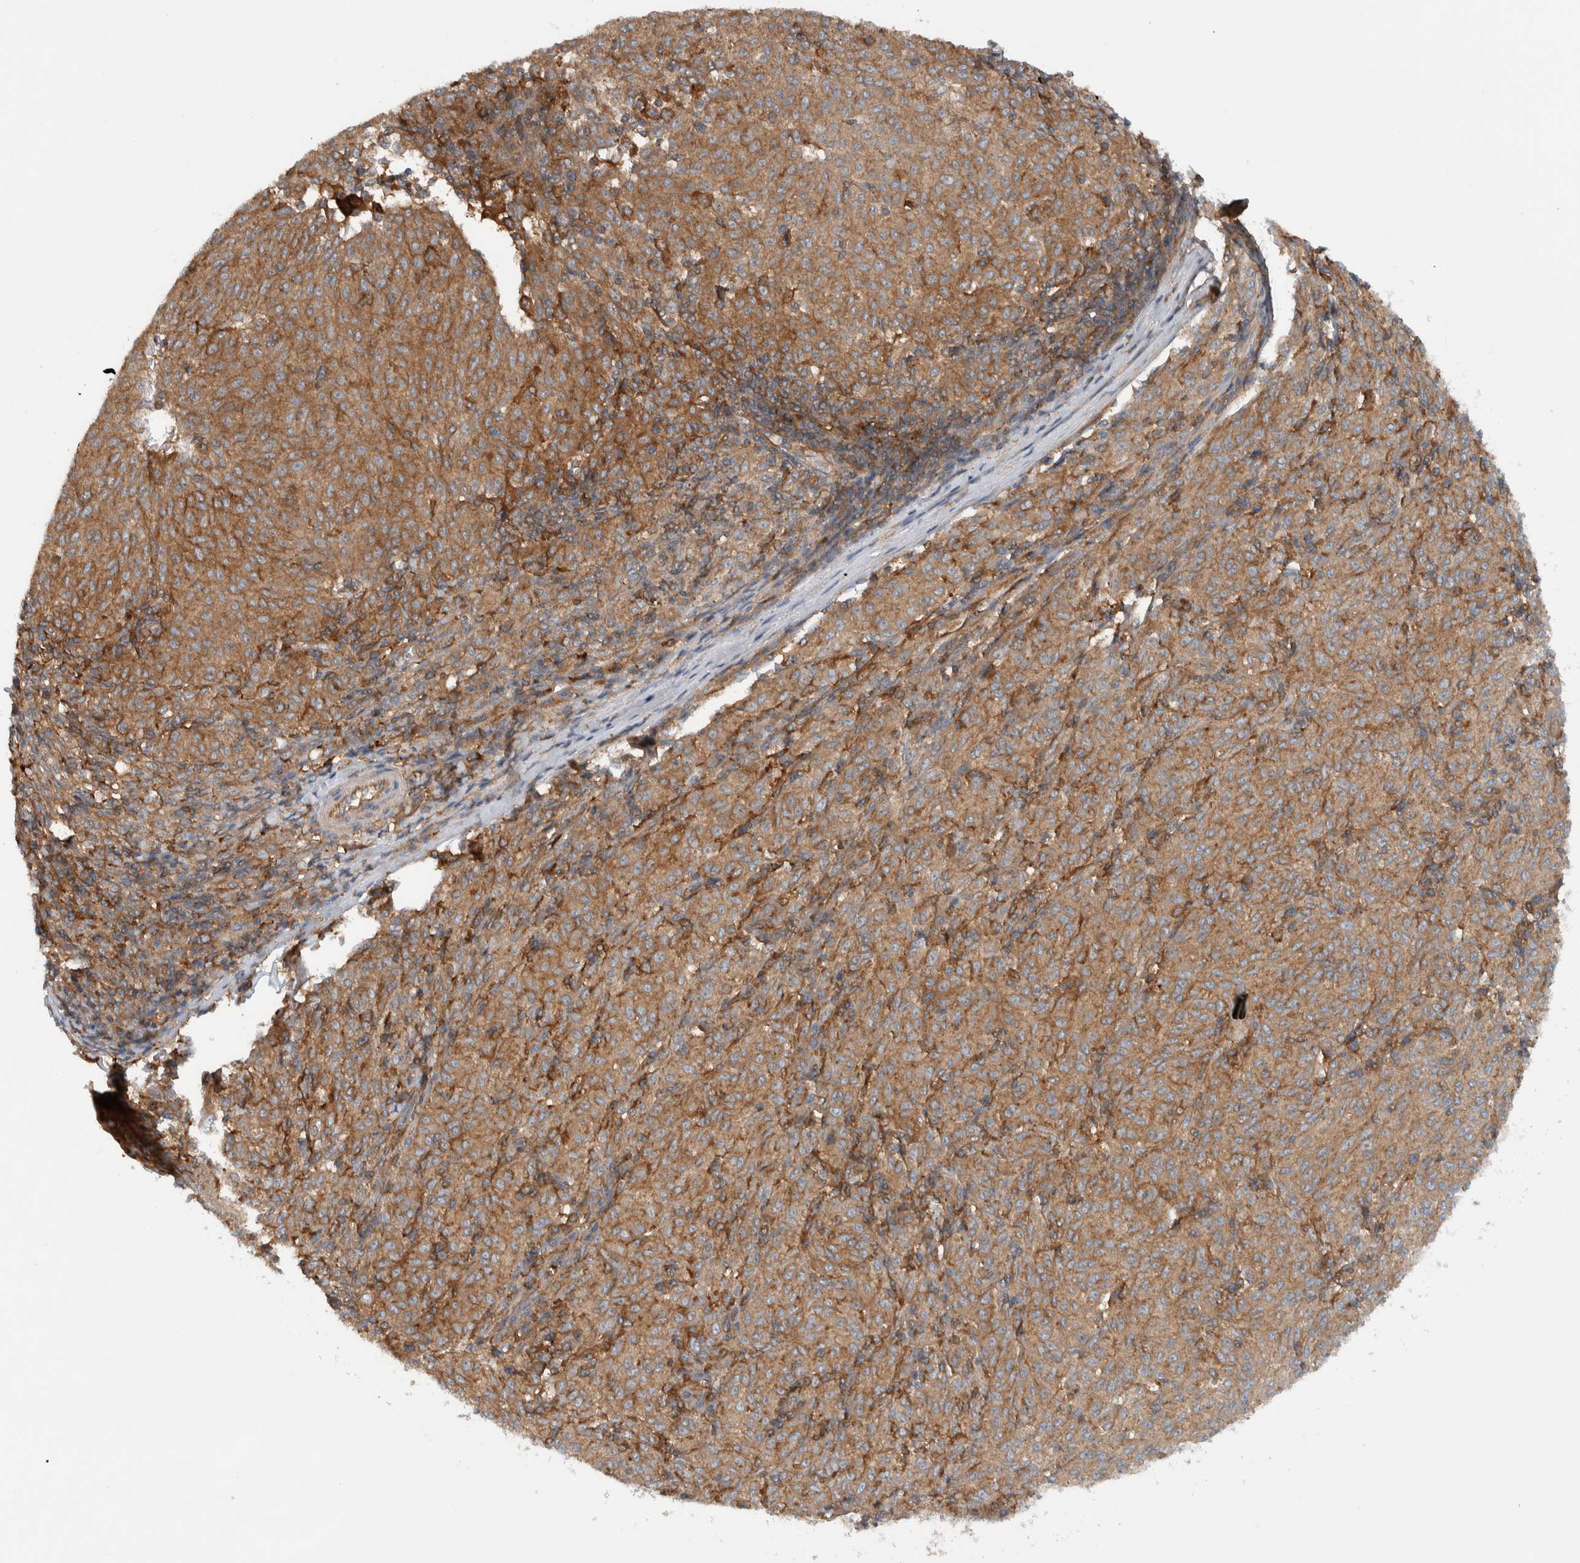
{"staining": {"intensity": "moderate", "quantity": ">75%", "location": "cytoplasmic/membranous"}, "tissue": "melanoma", "cell_type": "Tumor cells", "image_type": "cancer", "snomed": [{"axis": "morphology", "description": "Malignant melanoma, NOS"}, {"axis": "topography", "description": "Skin"}], "caption": "Immunohistochemical staining of melanoma reveals medium levels of moderate cytoplasmic/membranous positivity in about >75% of tumor cells.", "gene": "MPRIP", "patient": {"sex": "female", "age": 72}}